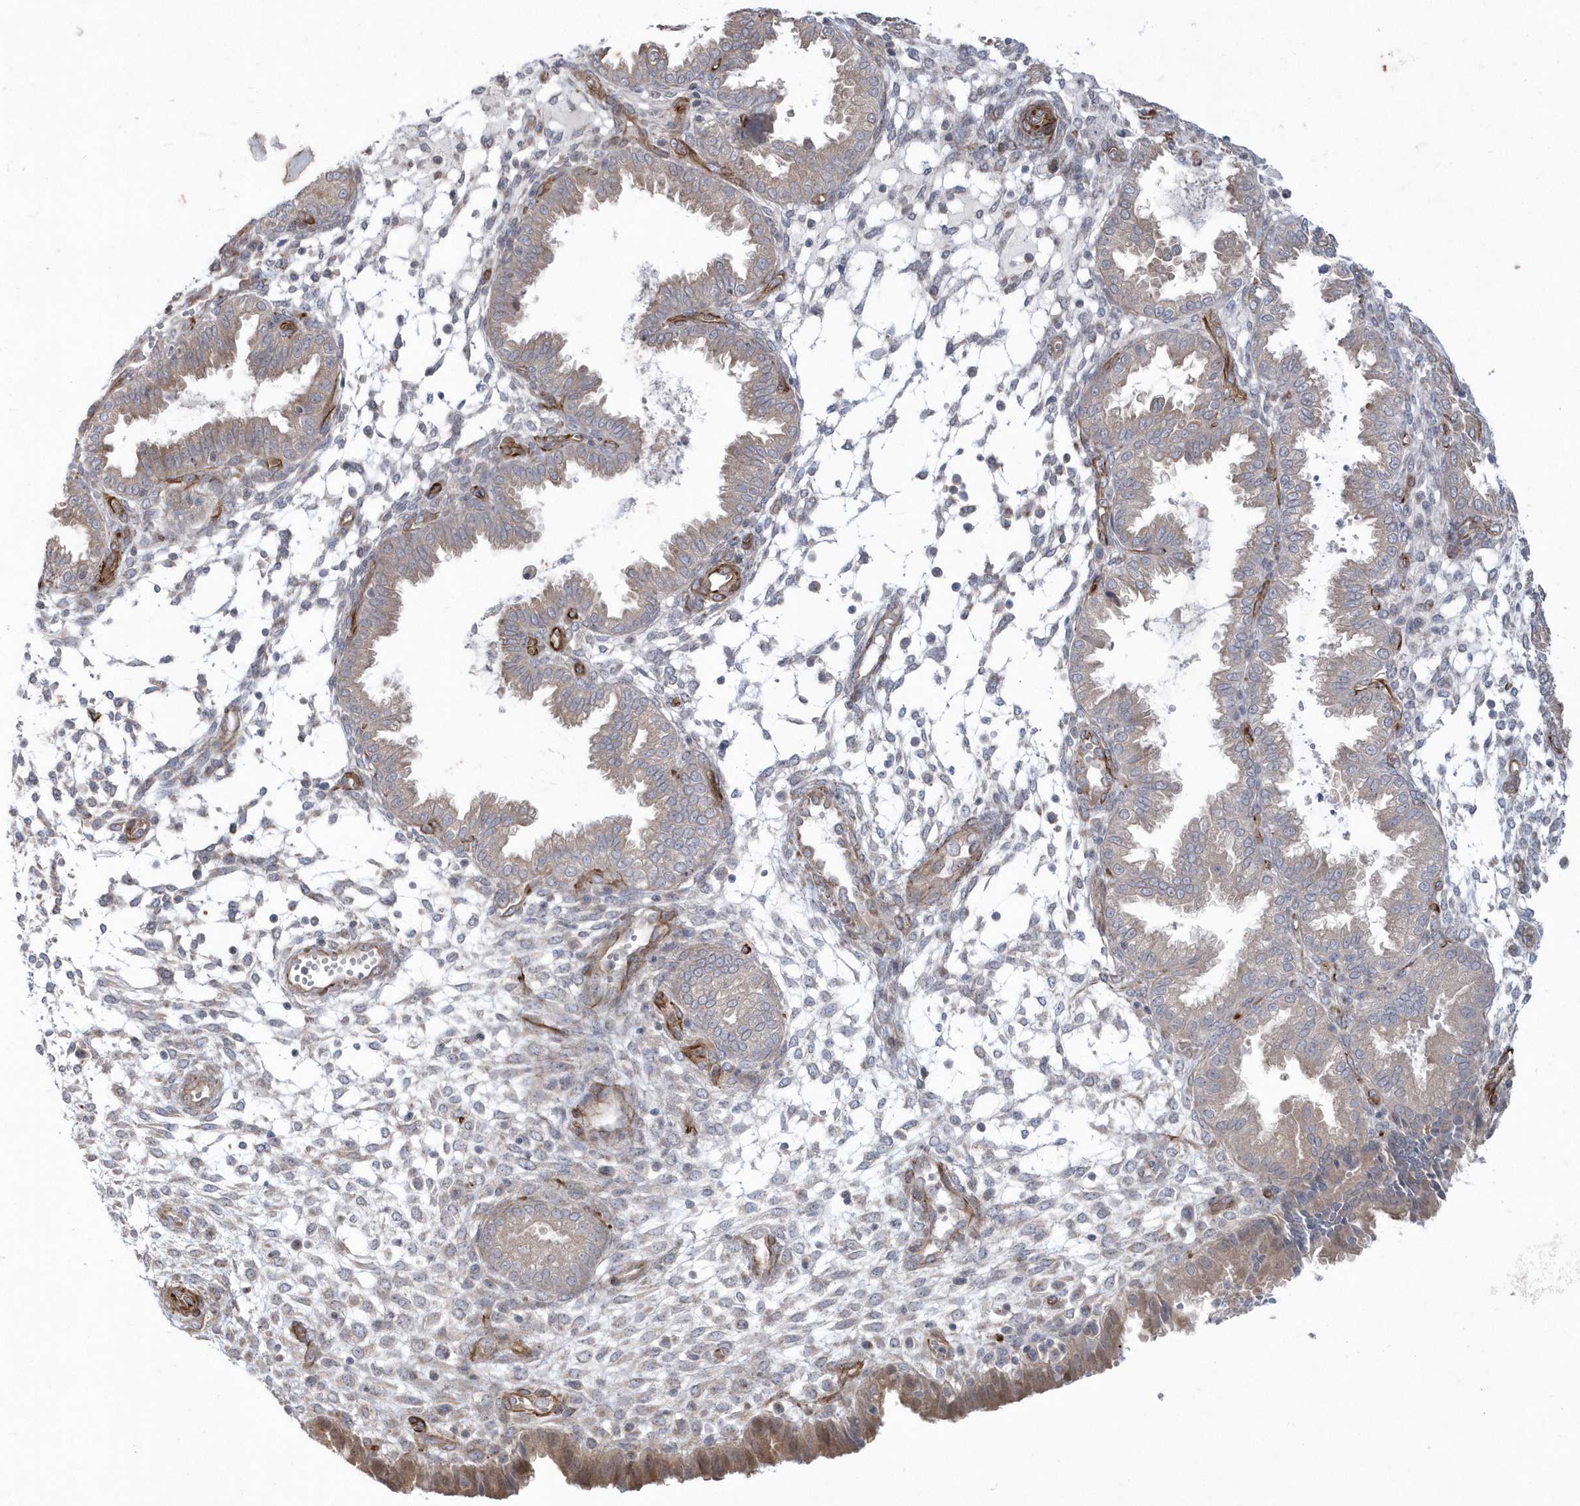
{"staining": {"intensity": "negative", "quantity": "none", "location": "none"}, "tissue": "endometrium", "cell_type": "Cells in endometrial stroma", "image_type": "normal", "snomed": [{"axis": "morphology", "description": "Normal tissue, NOS"}, {"axis": "topography", "description": "Endometrium"}], "caption": "DAB (3,3'-diaminobenzidine) immunohistochemical staining of unremarkable endometrium demonstrates no significant positivity in cells in endometrial stroma. Nuclei are stained in blue.", "gene": "DHX57", "patient": {"sex": "female", "age": 33}}